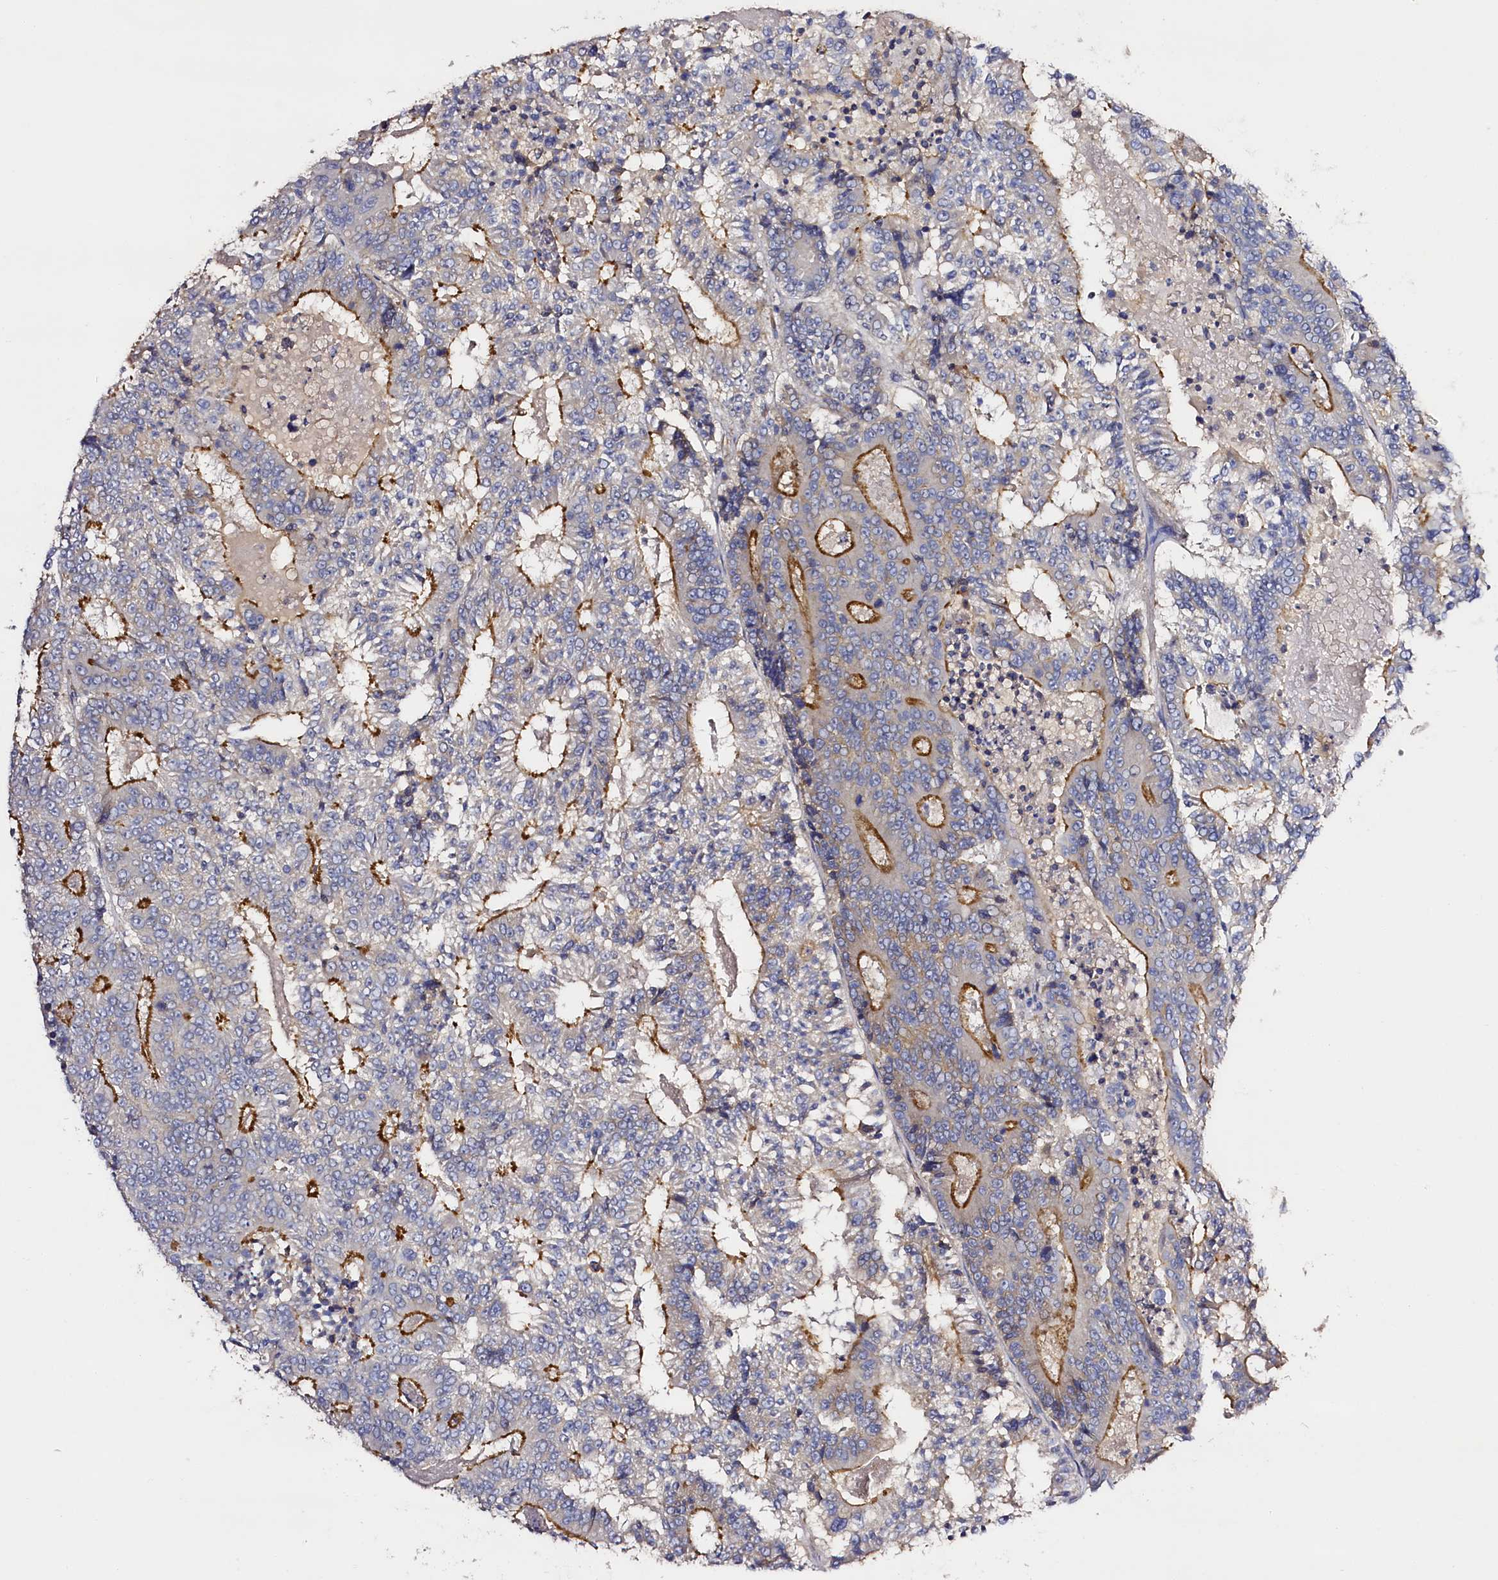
{"staining": {"intensity": "strong", "quantity": "25%-75%", "location": "cytoplasmic/membranous"}, "tissue": "colorectal cancer", "cell_type": "Tumor cells", "image_type": "cancer", "snomed": [{"axis": "morphology", "description": "Adenocarcinoma, NOS"}, {"axis": "topography", "description": "Colon"}], "caption": "Colorectal cancer stained for a protein displays strong cytoplasmic/membranous positivity in tumor cells.", "gene": "SLC7A1", "patient": {"sex": "male", "age": 83}}